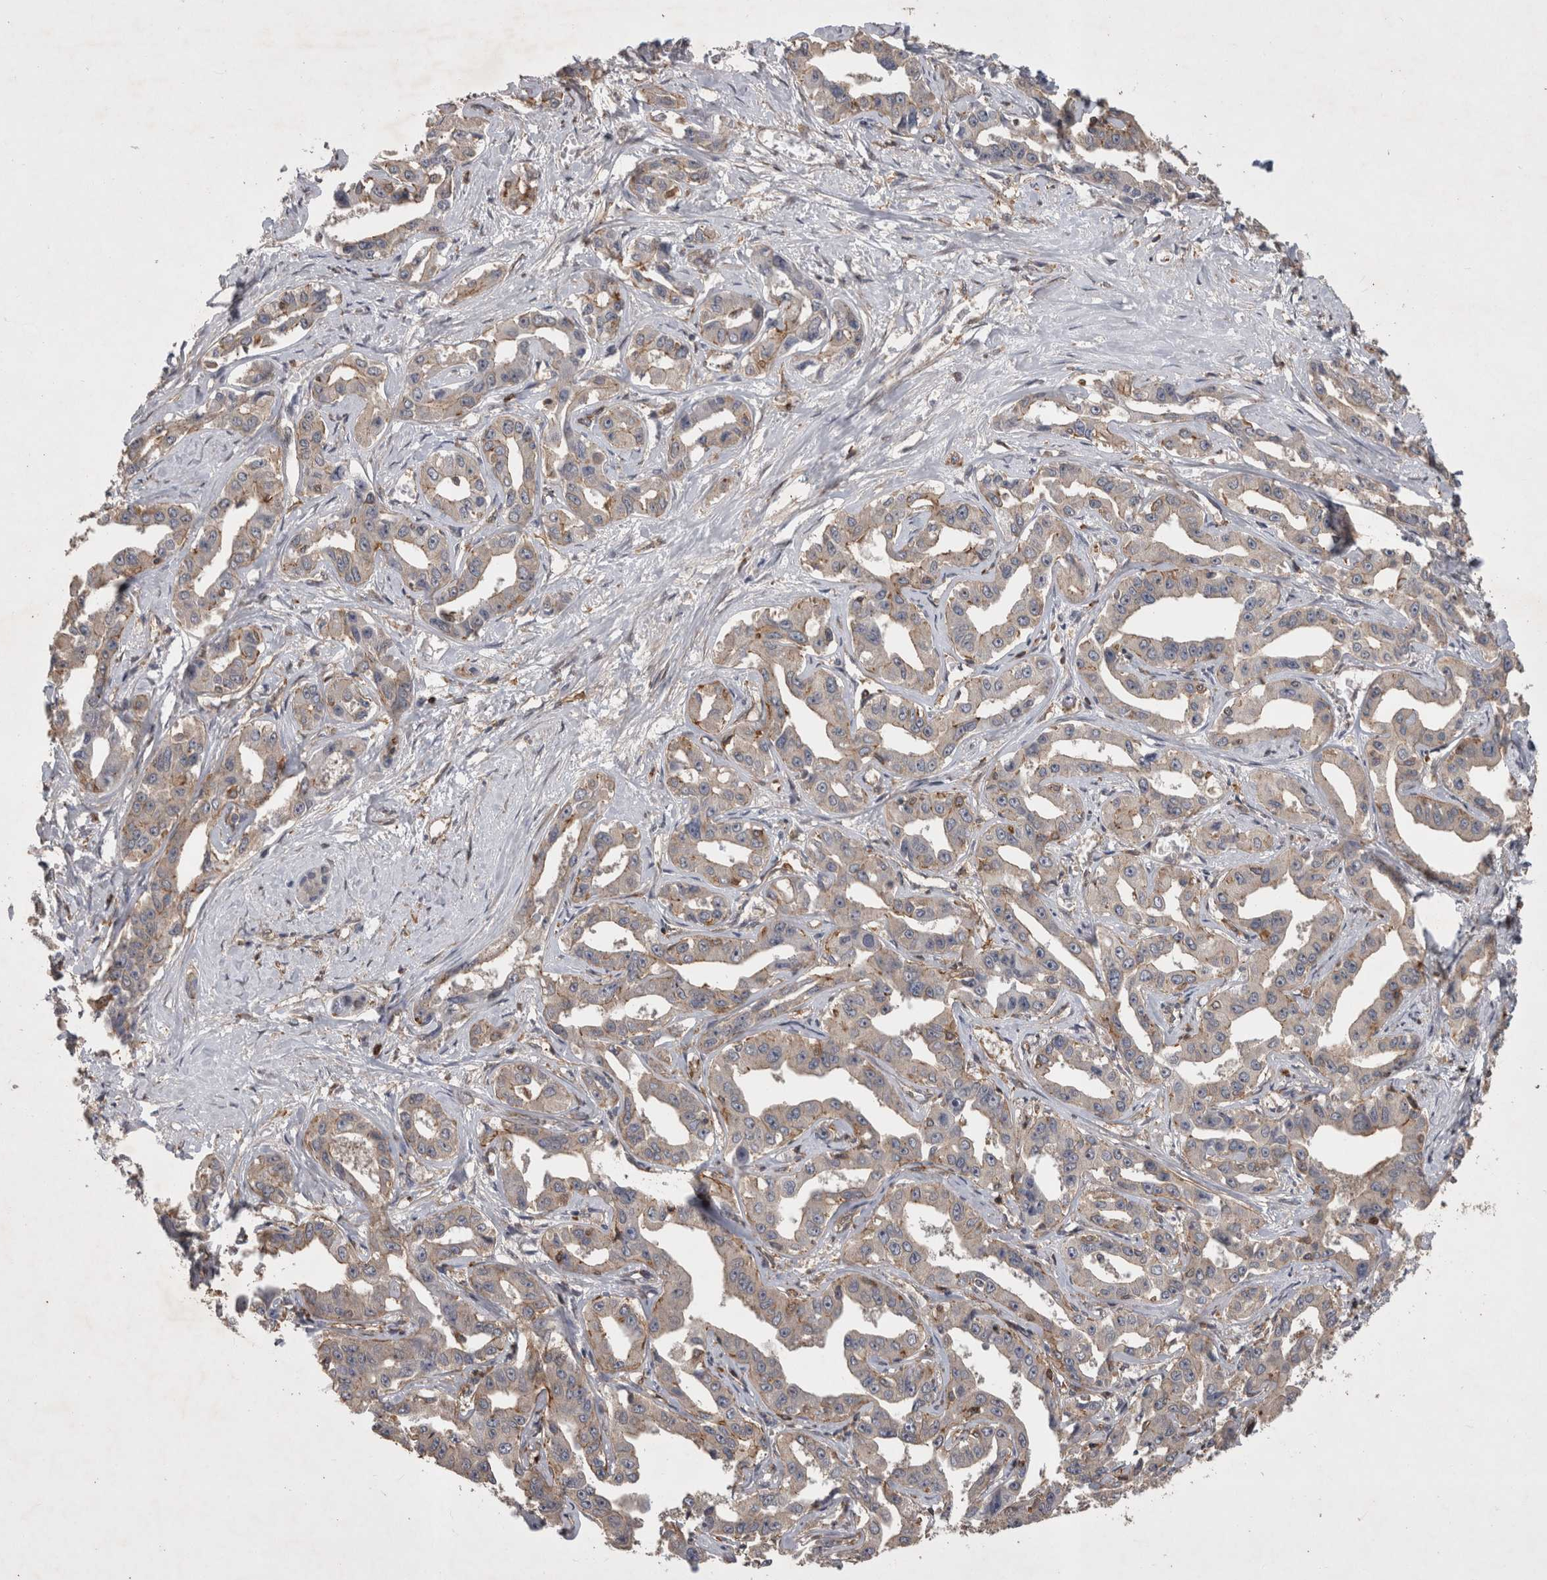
{"staining": {"intensity": "moderate", "quantity": "<25%", "location": "cytoplasmic/membranous"}, "tissue": "liver cancer", "cell_type": "Tumor cells", "image_type": "cancer", "snomed": [{"axis": "morphology", "description": "Cholangiocarcinoma"}, {"axis": "topography", "description": "Liver"}], "caption": "The photomicrograph reveals immunohistochemical staining of liver cancer (cholangiocarcinoma). There is moderate cytoplasmic/membranous expression is appreciated in approximately <25% of tumor cells. (Stains: DAB in brown, nuclei in blue, Microscopy: brightfield microscopy at high magnification).", "gene": "SPATA48", "patient": {"sex": "male", "age": 59}}